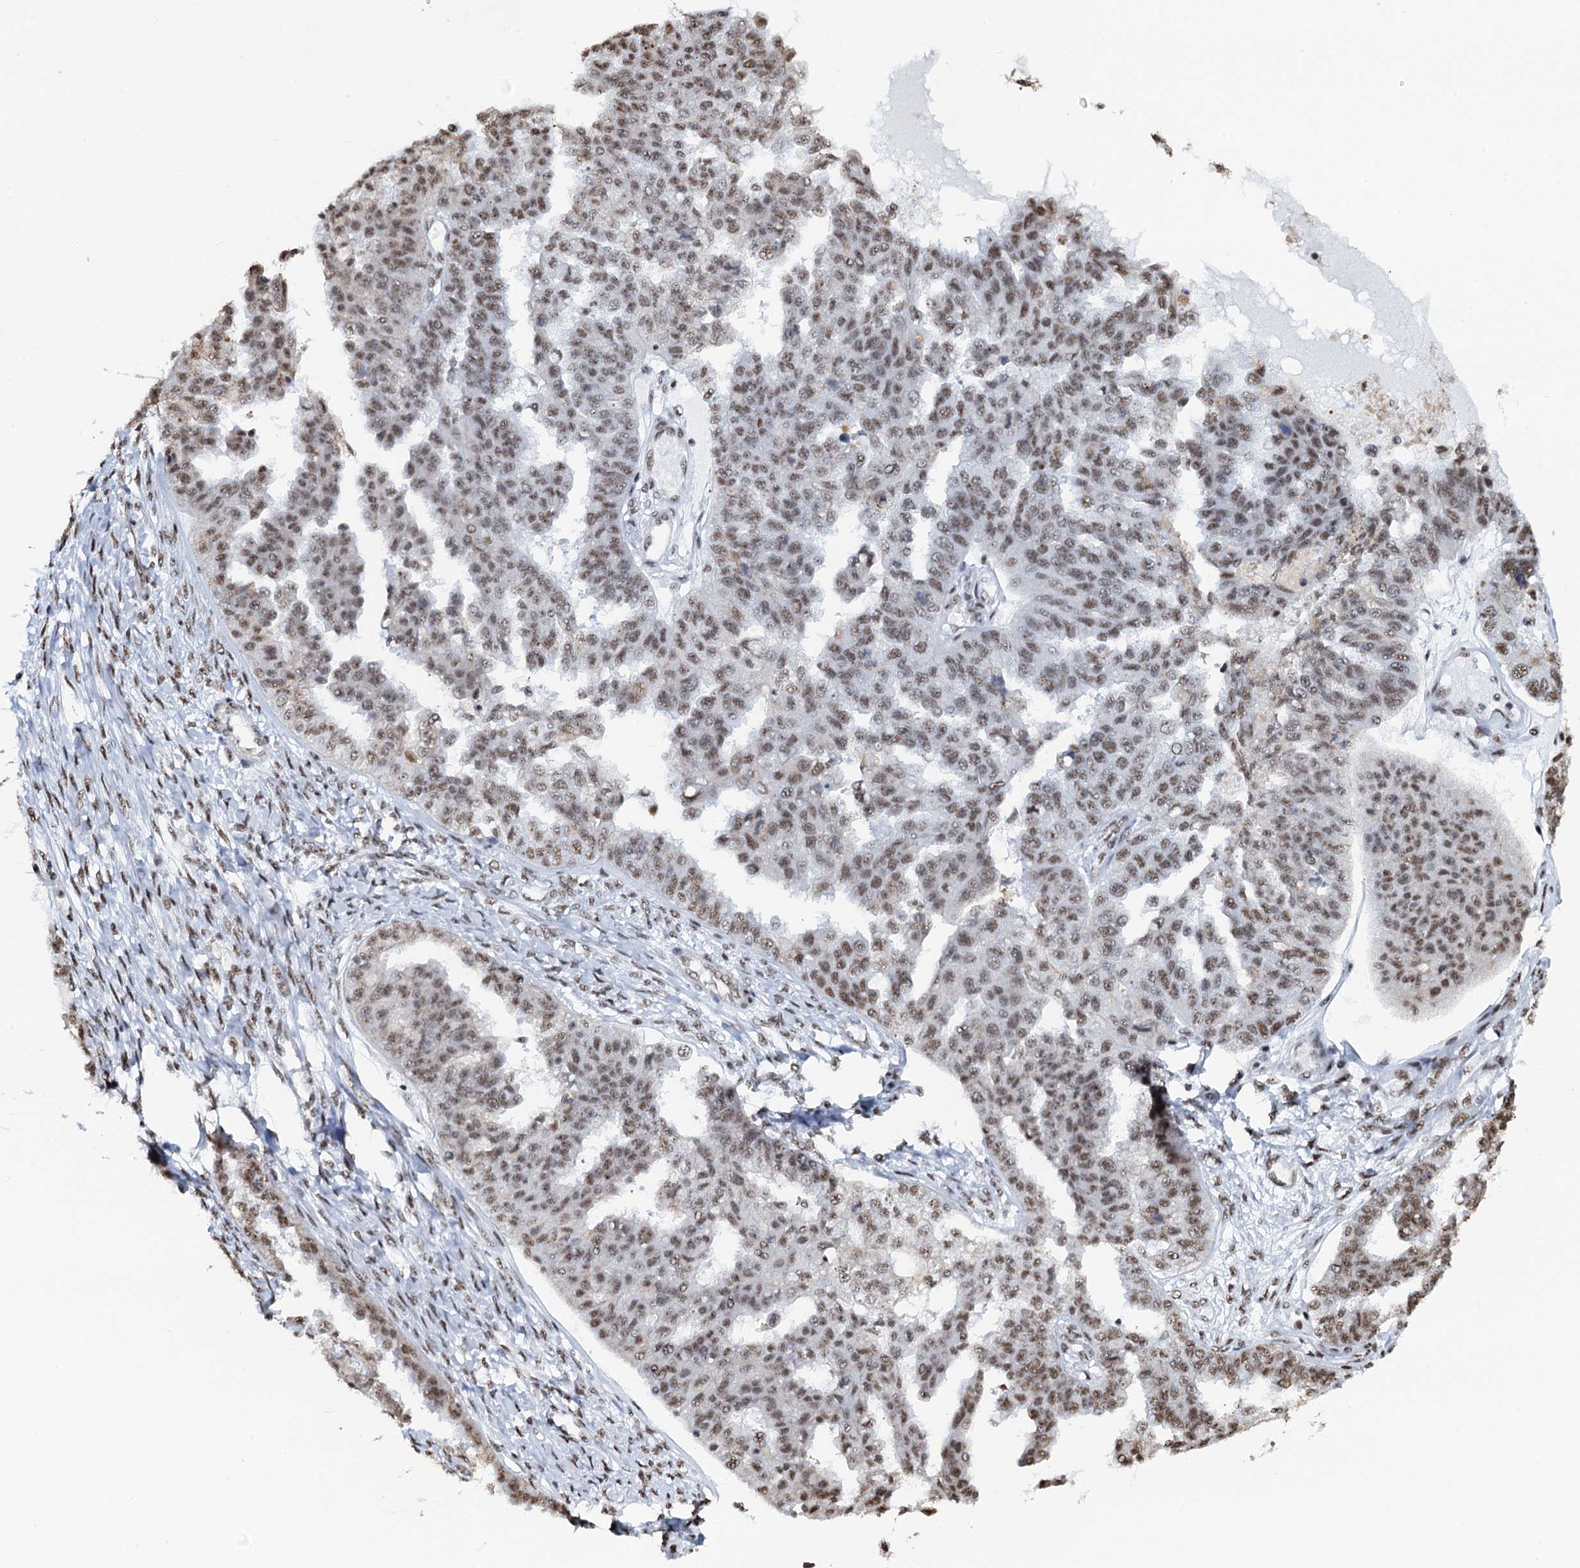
{"staining": {"intensity": "moderate", "quantity": ">75%", "location": "nuclear"}, "tissue": "ovarian cancer", "cell_type": "Tumor cells", "image_type": "cancer", "snomed": [{"axis": "morphology", "description": "Cystadenocarcinoma, serous, NOS"}, {"axis": "topography", "description": "Ovary"}], "caption": "Ovarian serous cystadenocarcinoma tissue exhibits moderate nuclear positivity in approximately >75% of tumor cells, visualized by immunohistochemistry. (DAB IHC, brown staining for protein, blue staining for nuclei).", "gene": "ZNF609", "patient": {"sex": "female", "age": 58}}